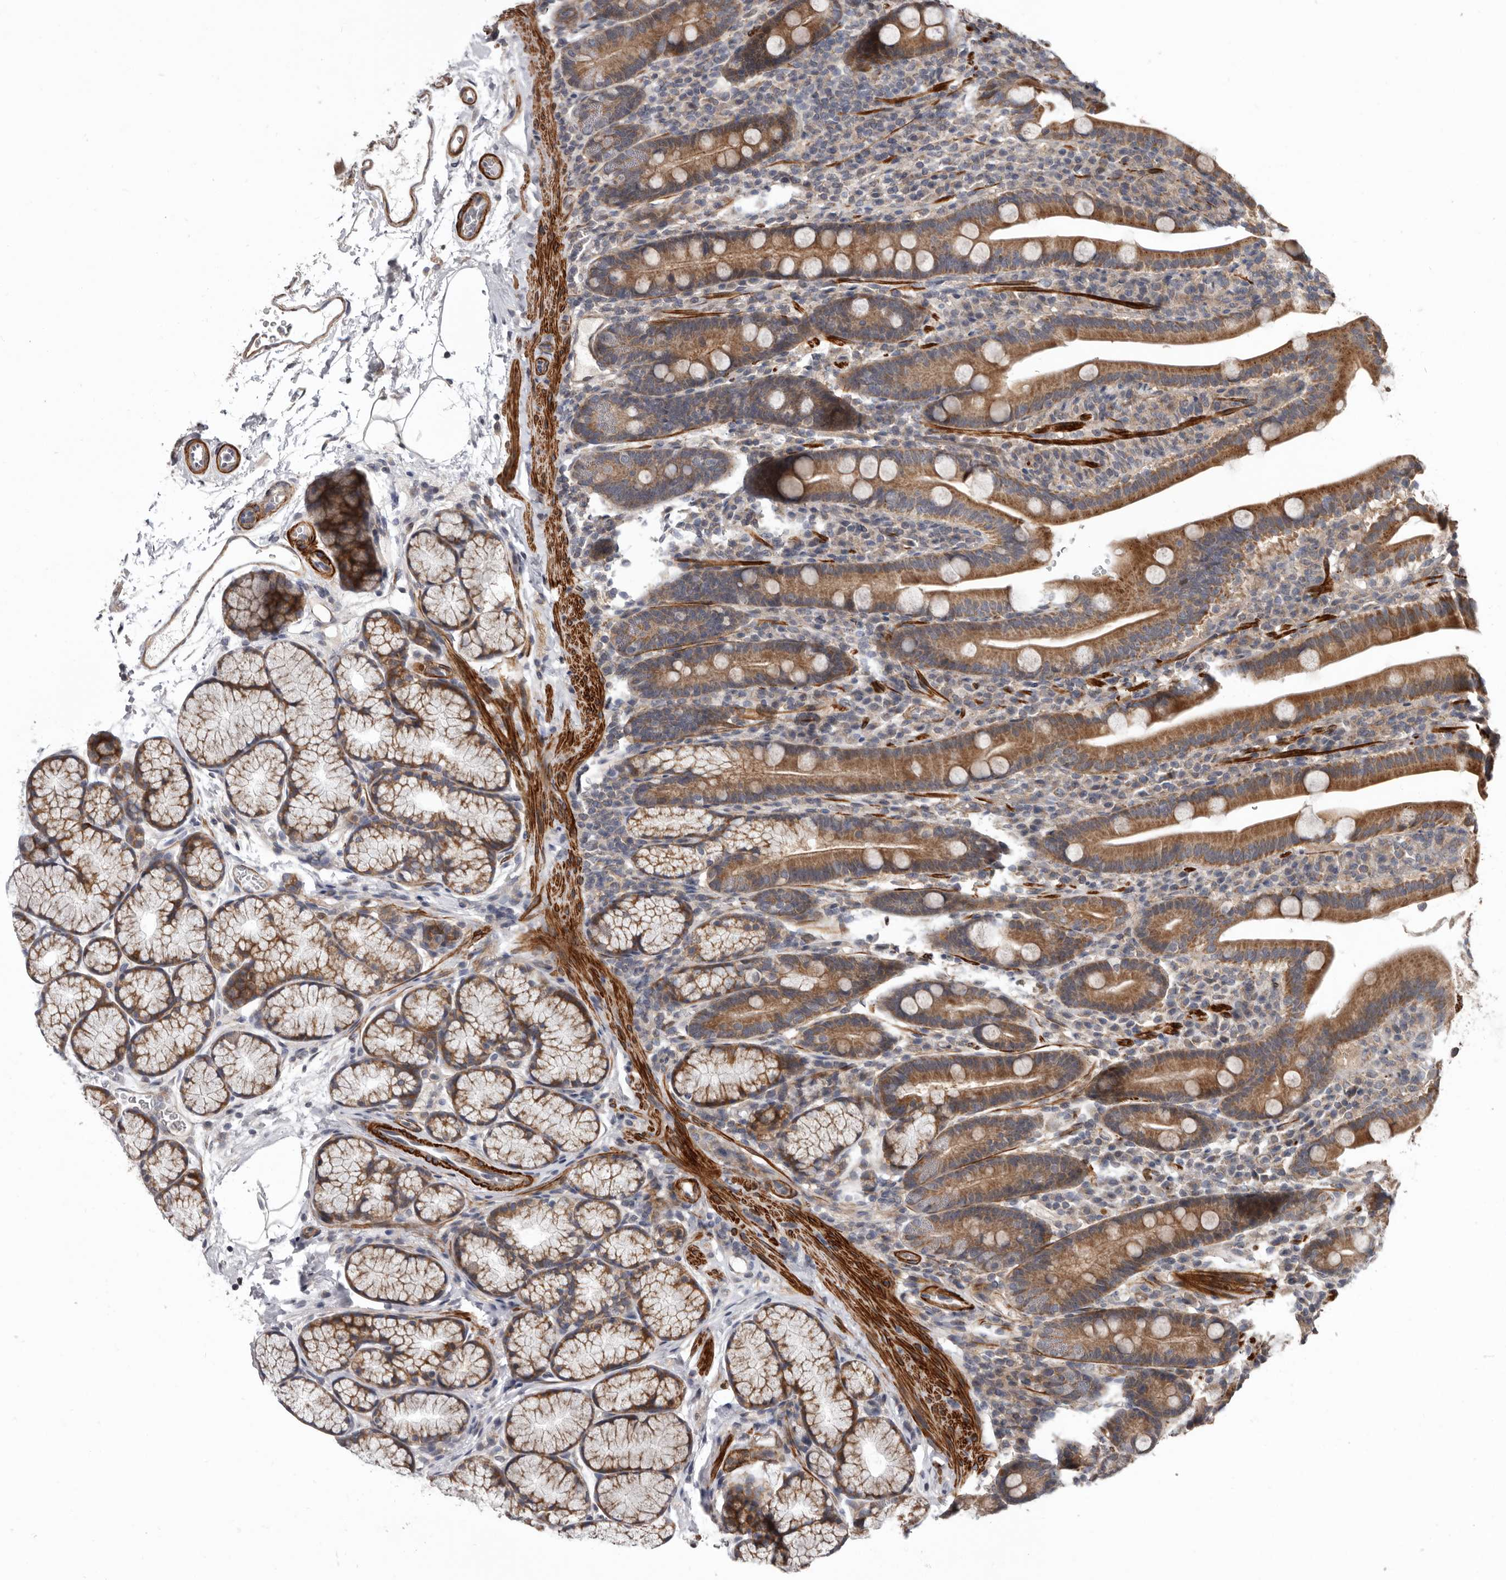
{"staining": {"intensity": "moderate", "quantity": ">75%", "location": "cytoplasmic/membranous"}, "tissue": "duodenum", "cell_type": "Glandular cells", "image_type": "normal", "snomed": [{"axis": "morphology", "description": "Normal tissue, NOS"}, {"axis": "topography", "description": "Duodenum"}], "caption": "Immunohistochemical staining of normal duodenum shows >75% levels of moderate cytoplasmic/membranous protein positivity in about >75% of glandular cells. The staining was performed using DAB (3,3'-diaminobenzidine), with brown indicating positive protein expression. Nuclei are stained blue with hematoxylin.", "gene": "FGFR4", "patient": {"sex": "male", "age": 35}}